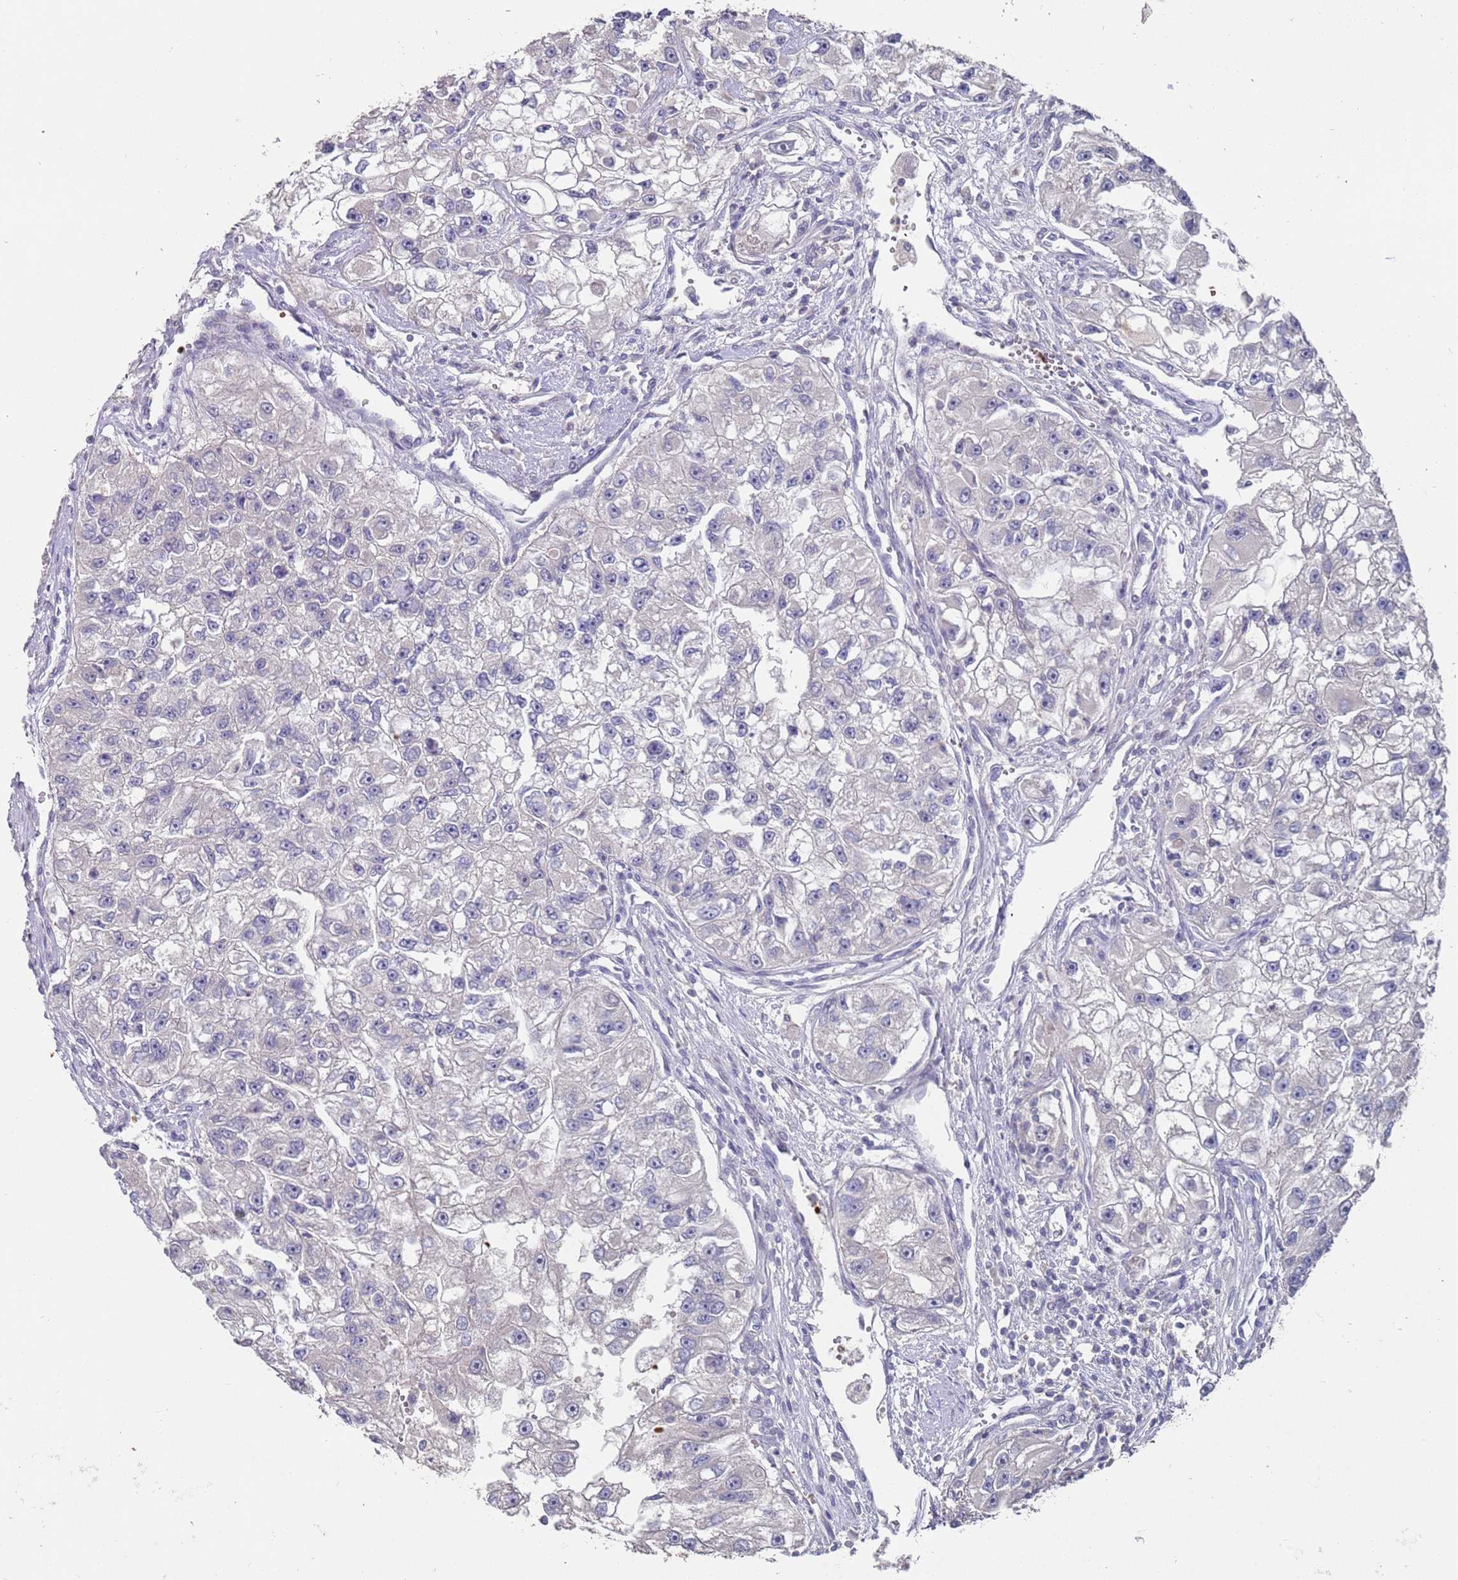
{"staining": {"intensity": "negative", "quantity": "none", "location": "none"}, "tissue": "renal cancer", "cell_type": "Tumor cells", "image_type": "cancer", "snomed": [{"axis": "morphology", "description": "Adenocarcinoma, NOS"}, {"axis": "topography", "description": "Kidney"}], "caption": "Renal cancer (adenocarcinoma) was stained to show a protein in brown. There is no significant expression in tumor cells.", "gene": "LACC1", "patient": {"sex": "male", "age": 63}}